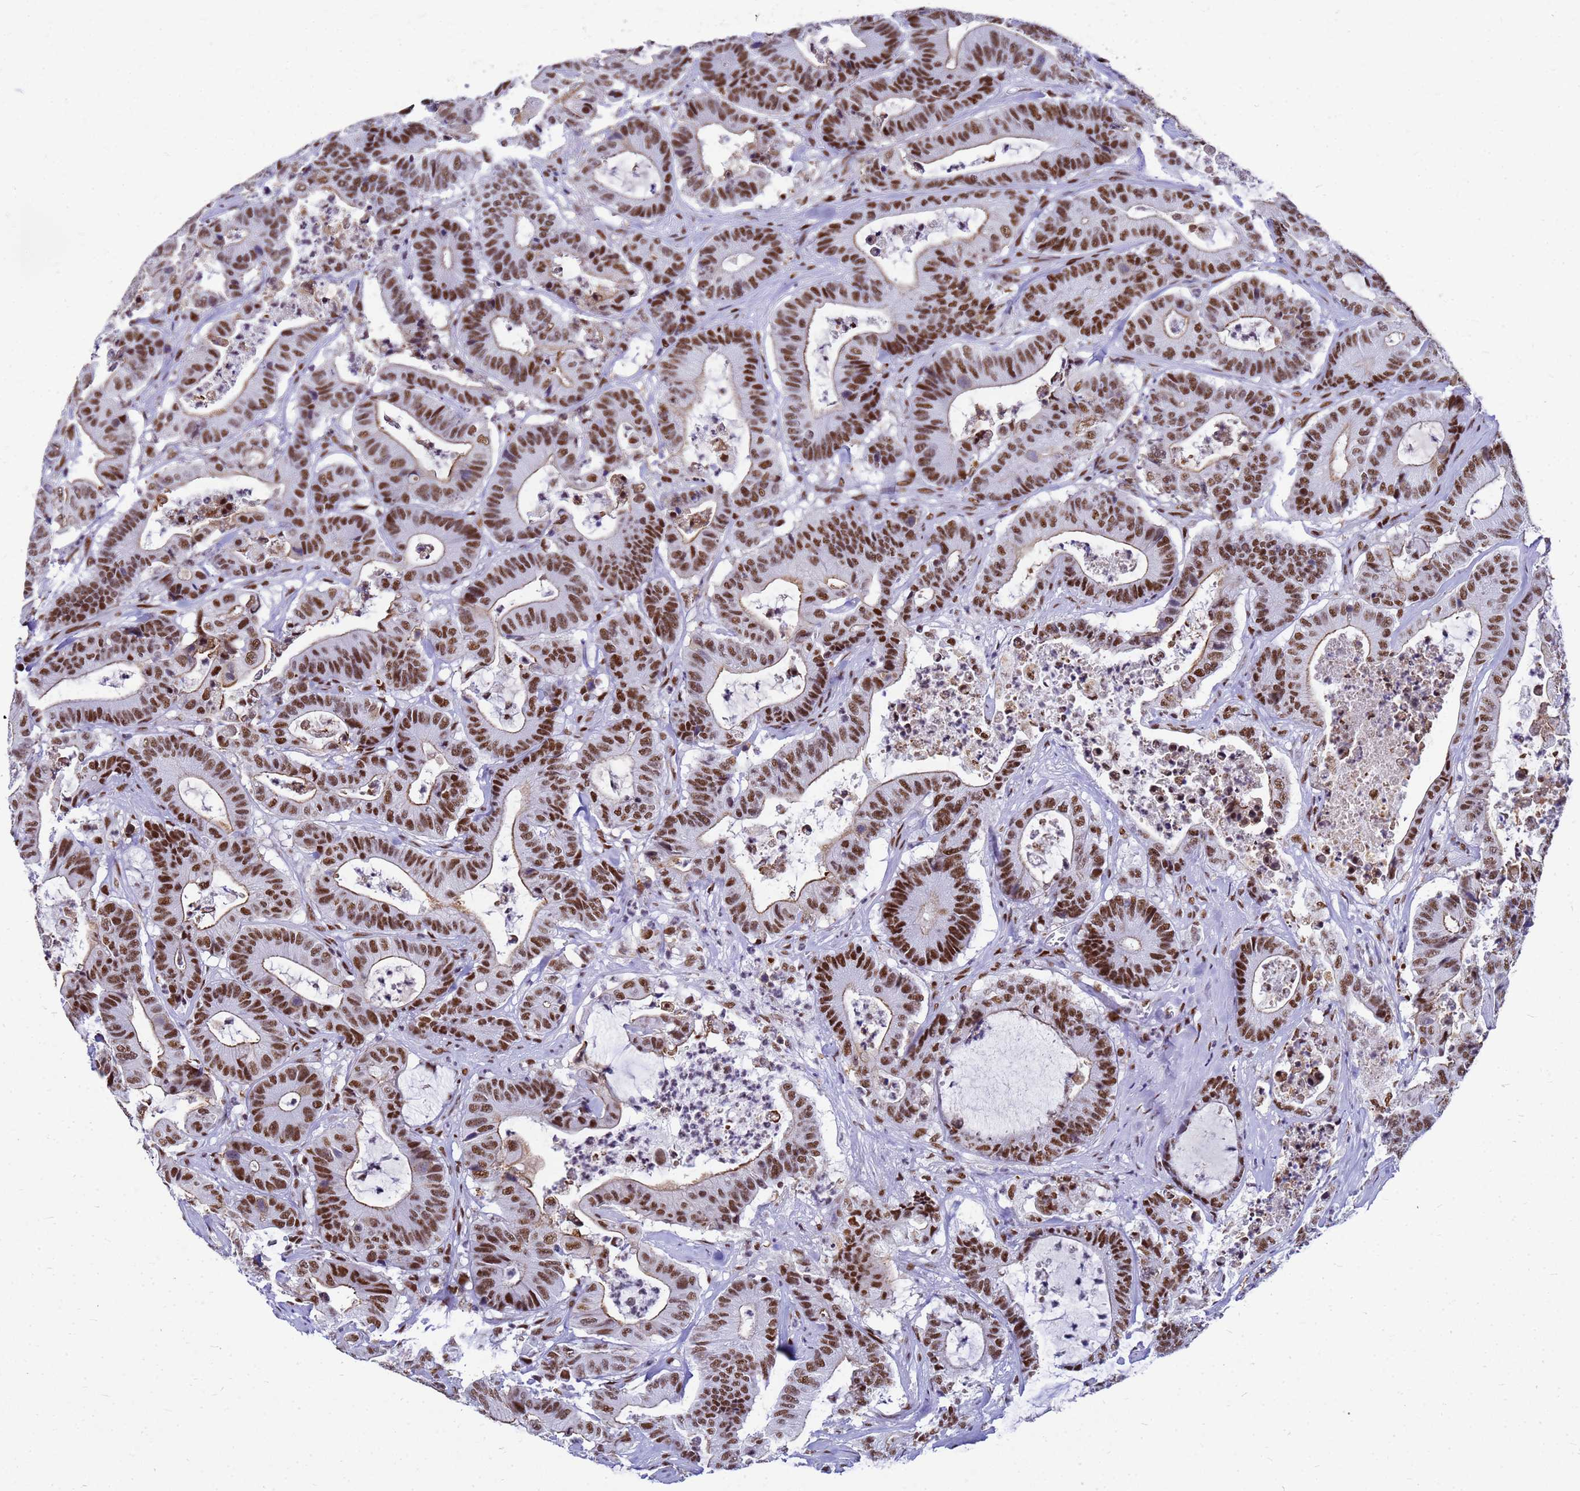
{"staining": {"intensity": "strong", "quantity": ">75%", "location": "nuclear"}, "tissue": "colorectal cancer", "cell_type": "Tumor cells", "image_type": "cancer", "snomed": [{"axis": "morphology", "description": "Adenocarcinoma, NOS"}, {"axis": "topography", "description": "Colon"}], "caption": "Colorectal cancer (adenocarcinoma) stained with IHC displays strong nuclear expression in about >75% of tumor cells.", "gene": "SART3", "patient": {"sex": "female", "age": 84}}